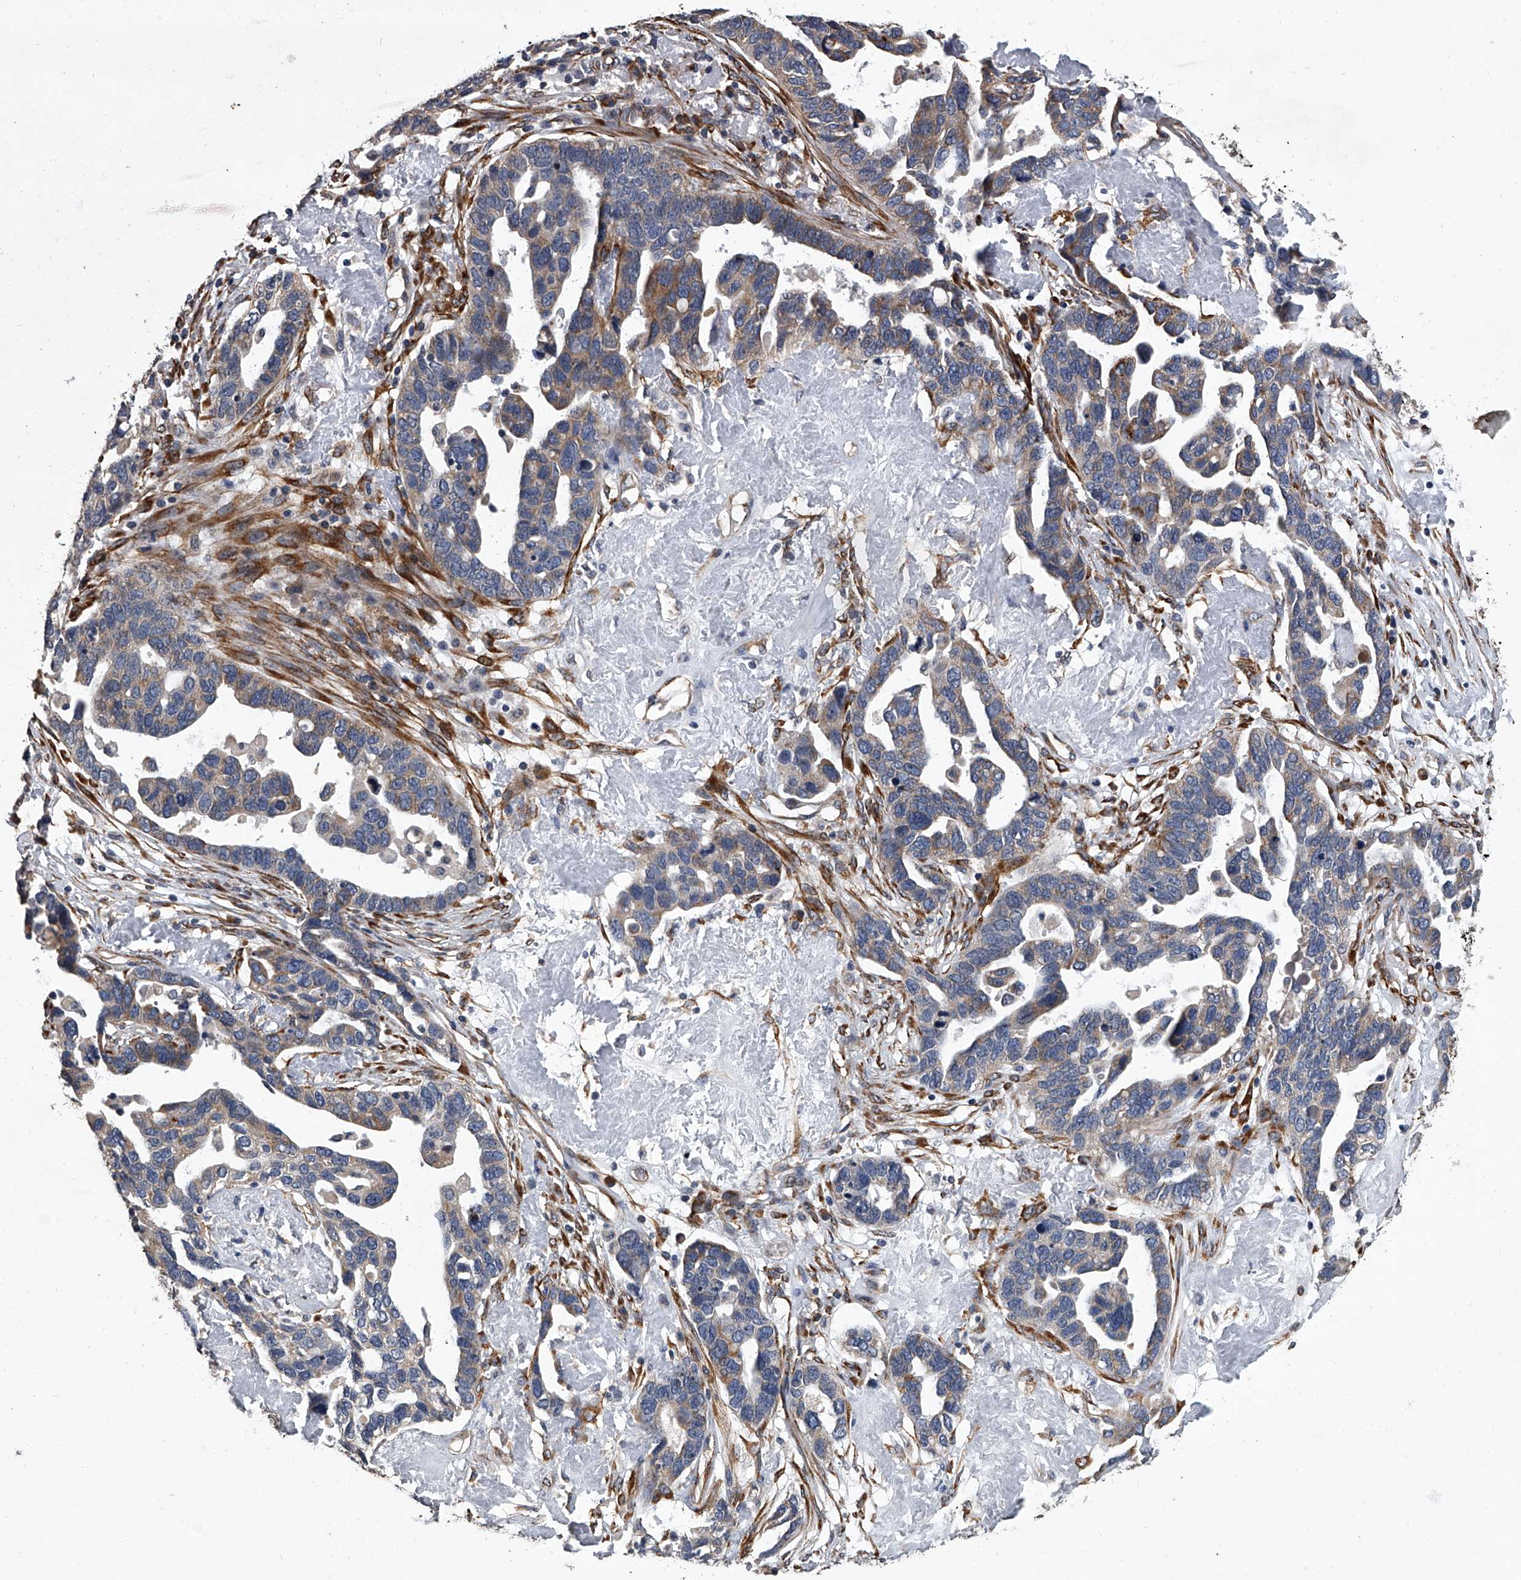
{"staining": {"intensity": "weak", "quantity": "25%-75%", "location": "cytoplasmic/membranous"}, "tissue": "ovarian cancer", "cell_type": "Tumor cells", "image_type": "cancer", "snomed": [{"axis": "morphology", "description": "Cystadenocarcinoma, serous, NOS"}, {"axis": "topography", "description": "Ovary"}], "caption": "About 25%-75% of tumor cells in human serous cystadenocarcinoma (ovarian) reveal weak cytoplasmic/membranous protein staining as visualized by brown immunohistochemical staining.", "gene": "SIRT4", "patient": {"sex": "female", "age": 54}}